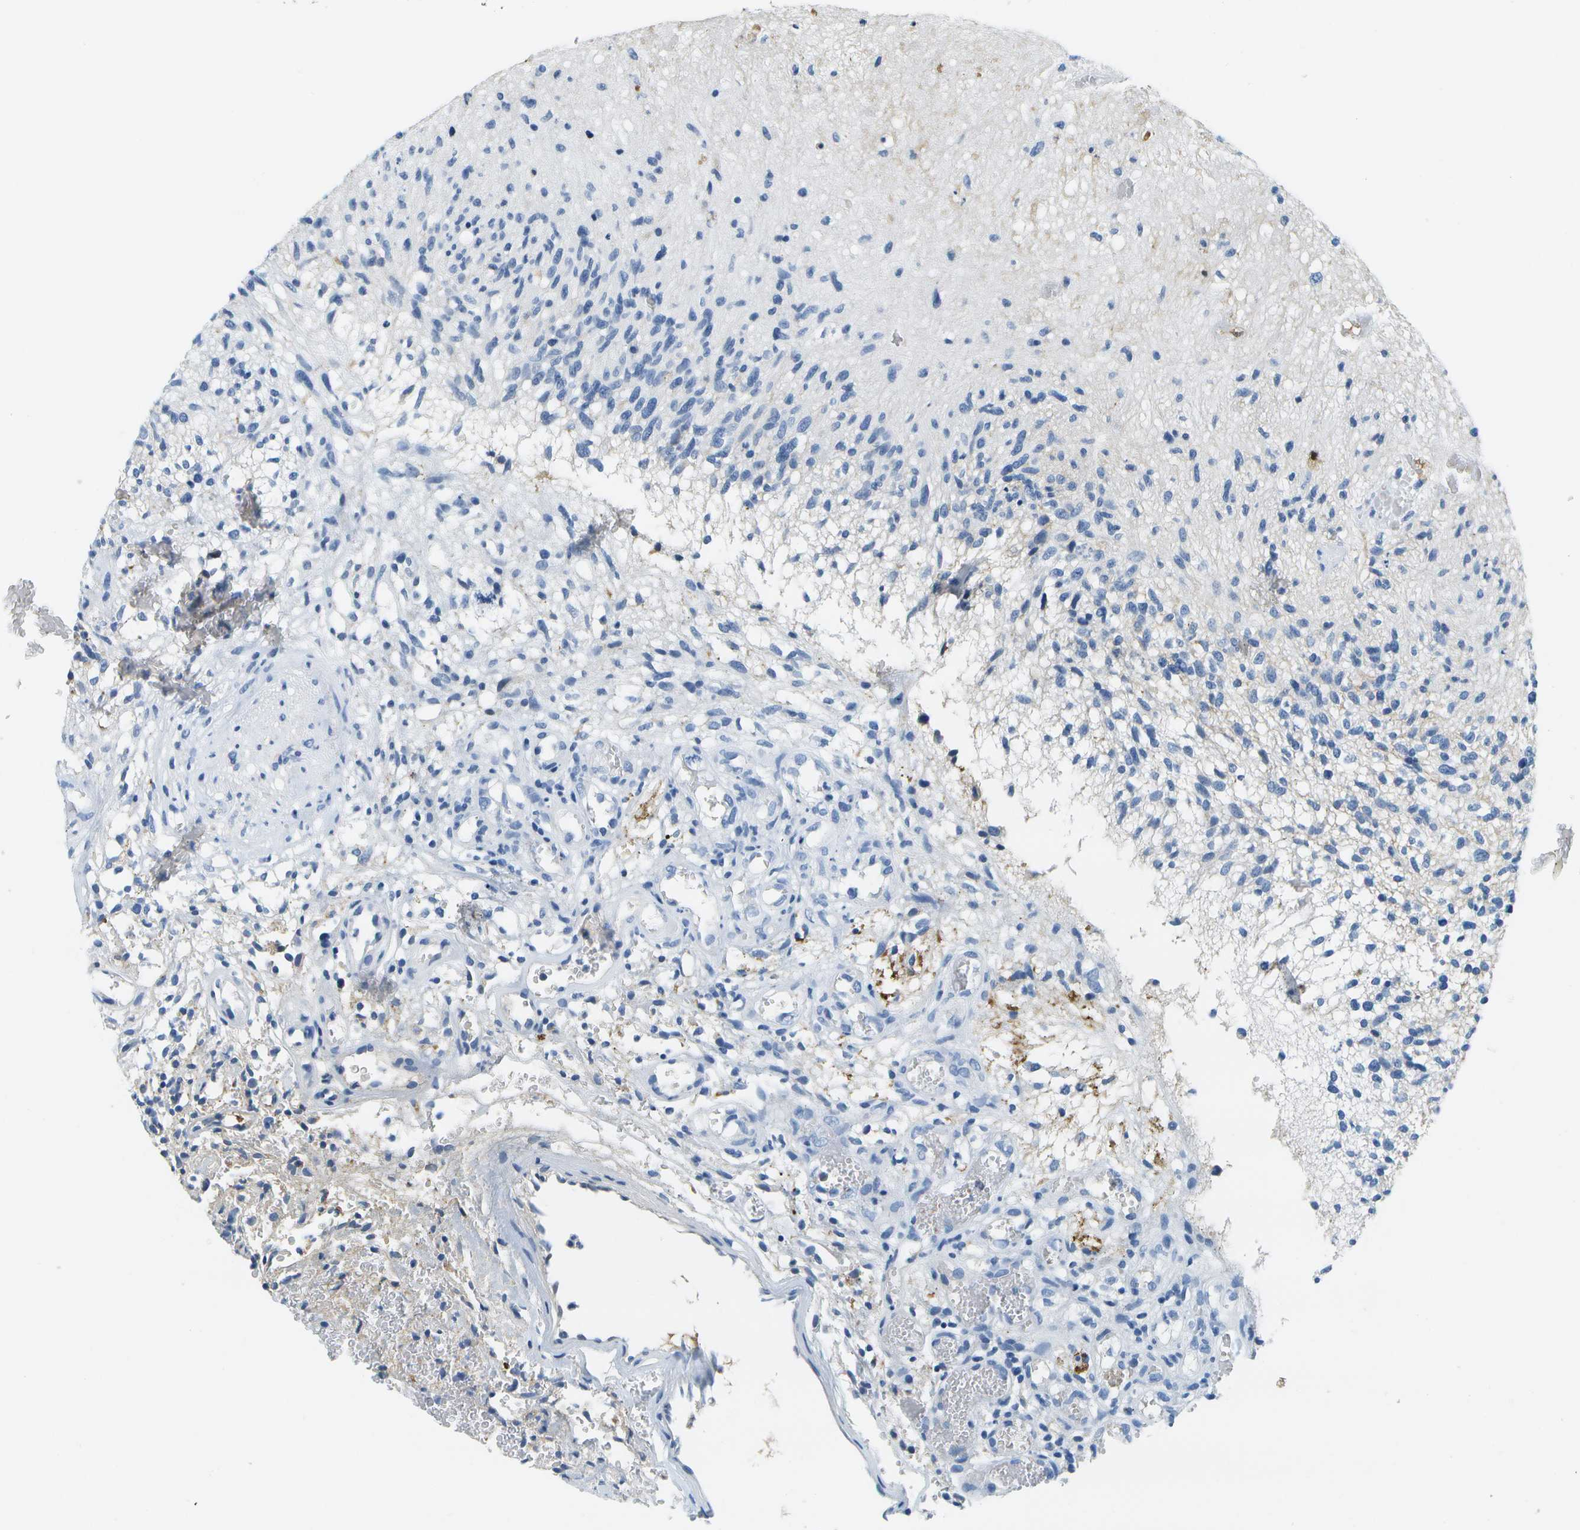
{"staining": {"intensity": "negative", "quantity": "none", "location": "none"}, "tissue": "glioma", "cell_type": "Tumor cells", "image_type": "cancer", "snomed": [{"axis": "morphology", "description": "Normal tissue, NOS"}, {"axis": "morphology", "description": "Glioma, malignant, High grade"}, {"axis": "topography", "description": "Cerebral cortex"}], "caption": "The histopathology image shows no staining of tumor cells in glioma. Nuclei are stained in blue.", "gene": "SERPINA1", "patient": {"sex": "male", "age": 75}}